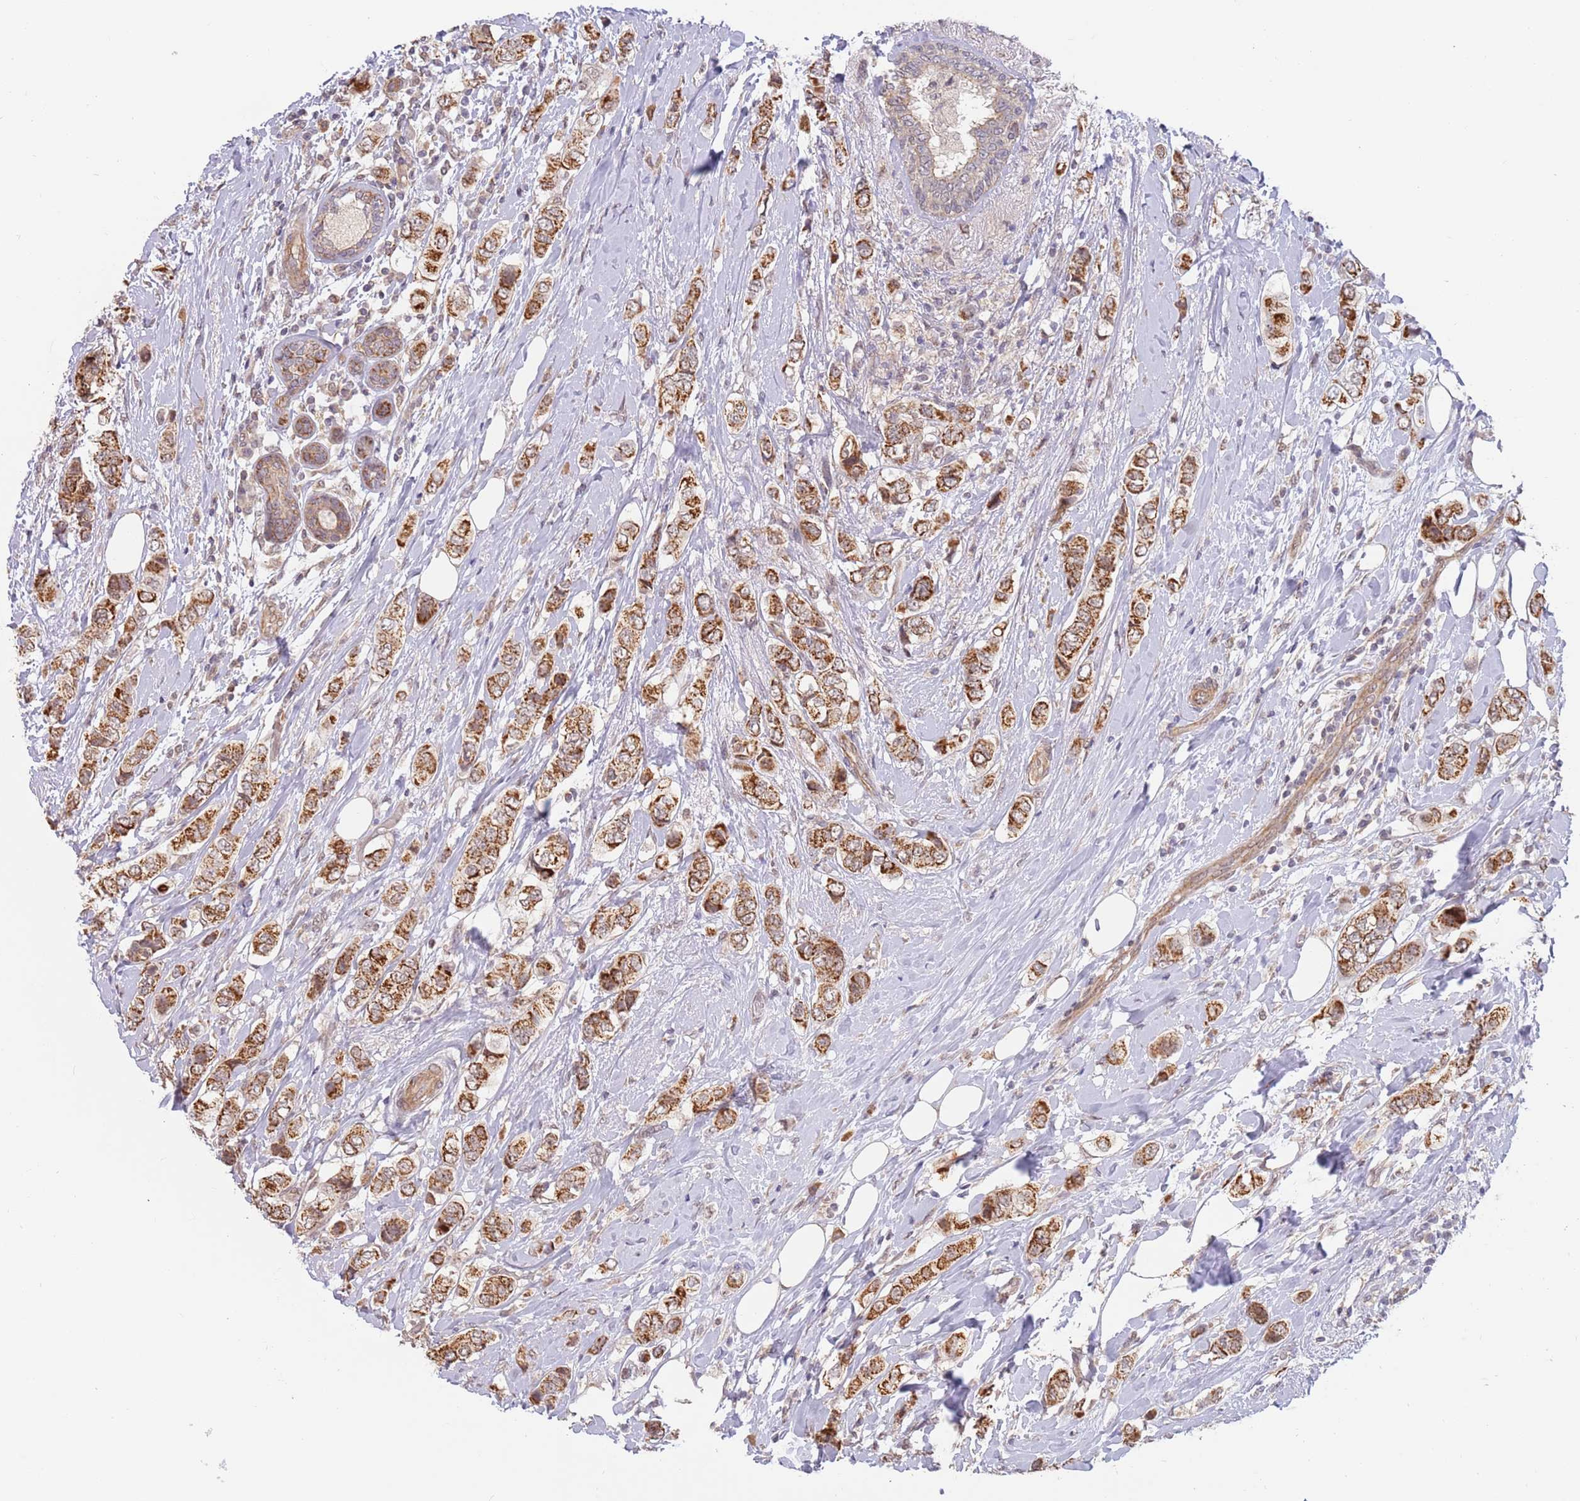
{"staining": {"intensity": "strong", "quantity": ">75%", "location": "cytoplasmic/membranous"}, "tissue": "breast cancer", "cell_type": "Tumor cells", "image_type": "cancer", "snomed": [{"axis": "morphology", "description": "Lobular carcinoma"}, {"axis": "topography", "description": "Breast"}], "caption": "Immunohistochemistry (IHC) (DAB) staining of human lobular carcinoma (breast) displays strong cytoplasmic/membranous protein expression in approximately >75% of tumor cells.", "gene": "UQCC3", "patient": {"sex": "female", "age": 51}}